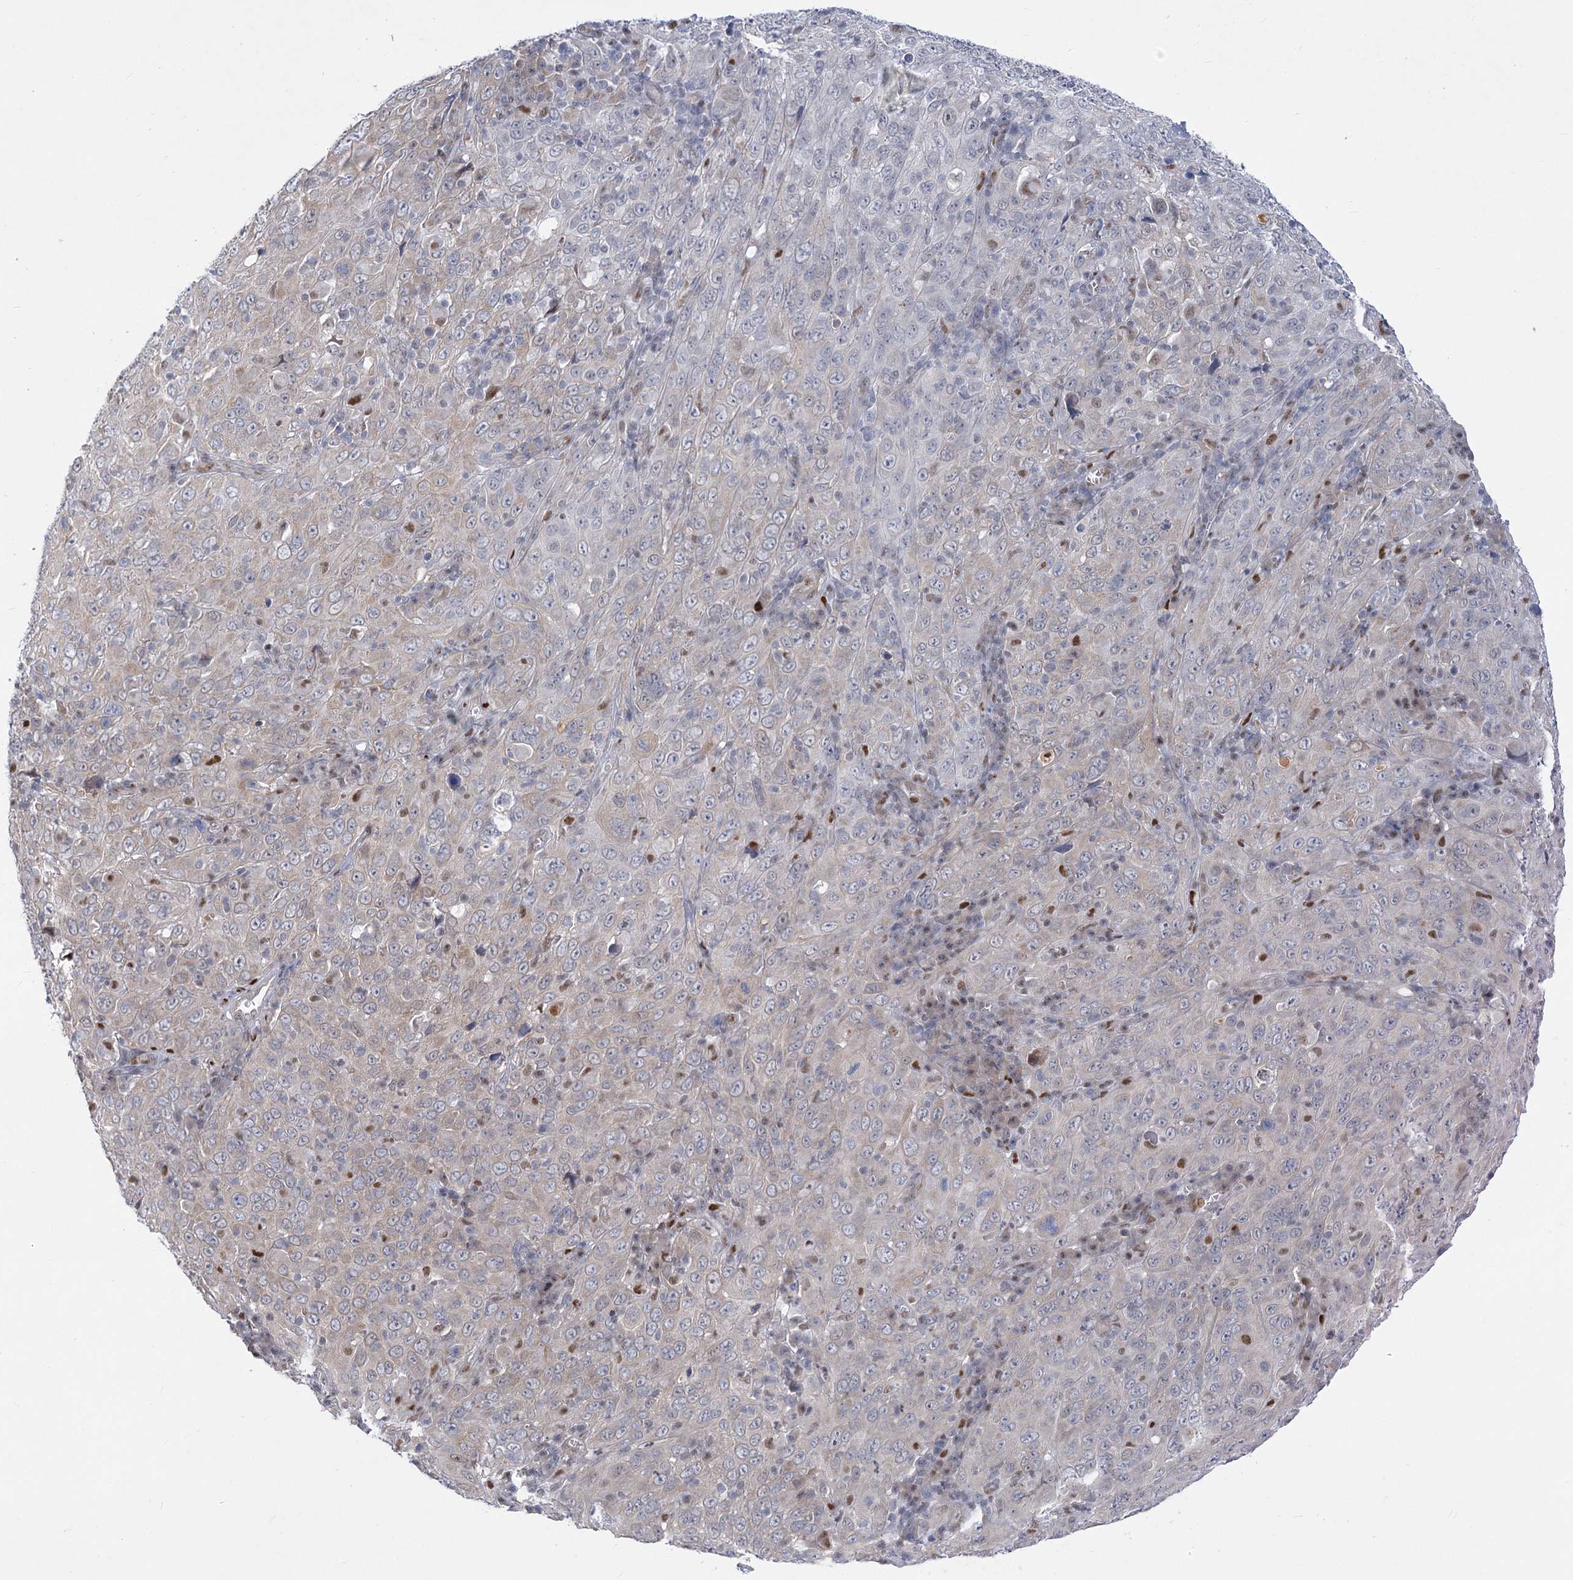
{"staining": {"intensity": "negative", "quantity": "none", "location": "none"}, "tissue": "cervical cancer", "cell_type": "Tumor cells", "image_type": "cancer", "snomed": [{"axis": "morphology", "description": "Squamous cell carcinoma, NOS"}, {"axis": "topography", "description": "Cervix"}], "caption": "A high-resolution image shows IHC staining of cervical cancer (squamous cell carcinoma), which demonstrates no significant positivity in tumor cells.", "gene": "ARSI", "patient": {"sex": "female", "age": 46}}